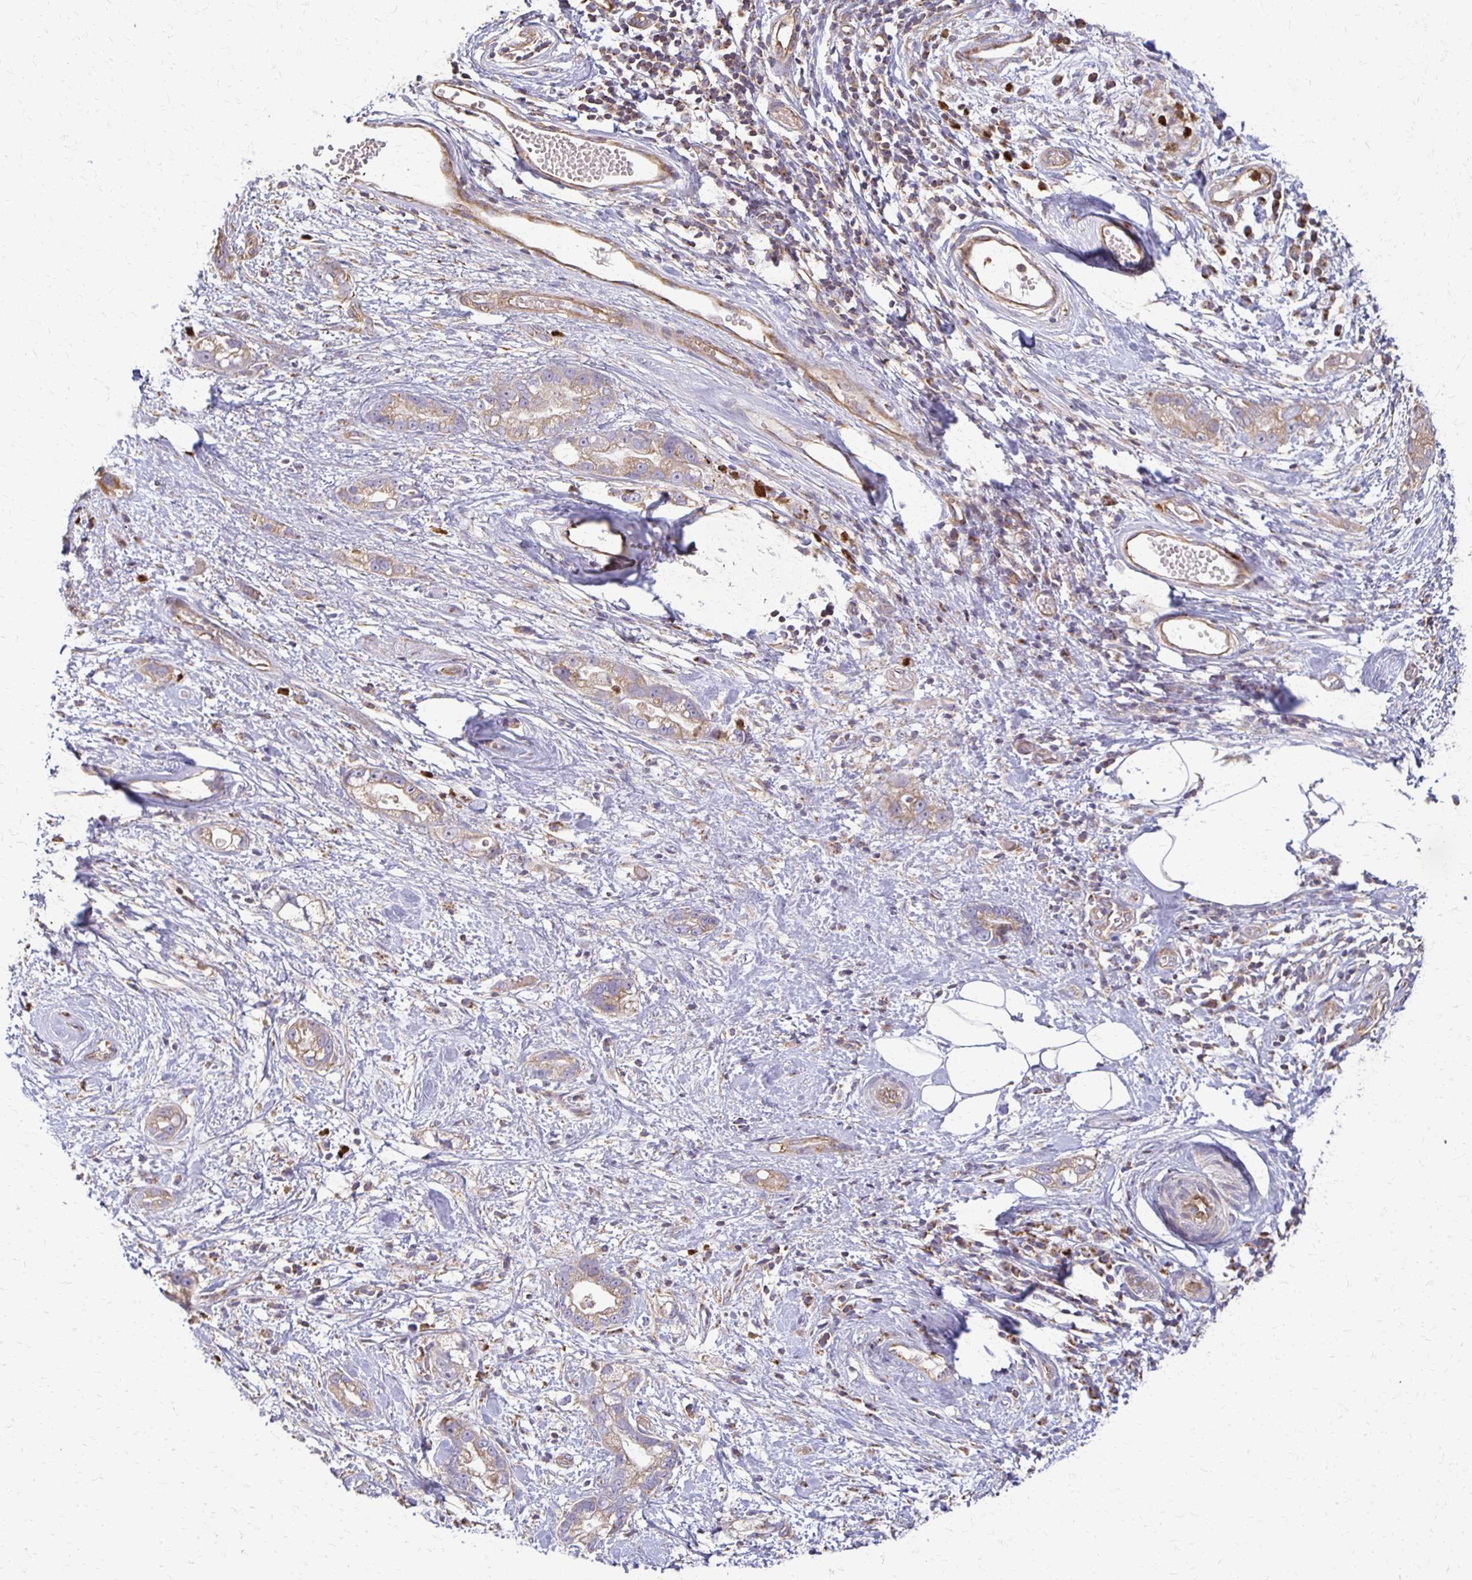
{"staining": {"intensity": "weak", "quantity": "25%-75%", "location": "cytoplasmic/membranous"}, "tissue": "stomach cancer", "cell_type": "Tumor cells", "image_type": "cancer", "snomed": [{"axis": "morphology", "description": "Adenocarcinoma, NOS"}, {"axis": "topography", "description": "Stomach"}], "caption": "DAB (3,3'-diaminobenzidine) immunohistochemical staining of stomach cancer (adenocarcinoma) shows weak cytoplasmic/membranous protein staining in about 25%-75% of tumor cells. (brown staining indicates protein expression, while blue staining denotes nuclei).", "gene": "EIF4EBP2", "patient": {"sex": "male", "age": 55}}